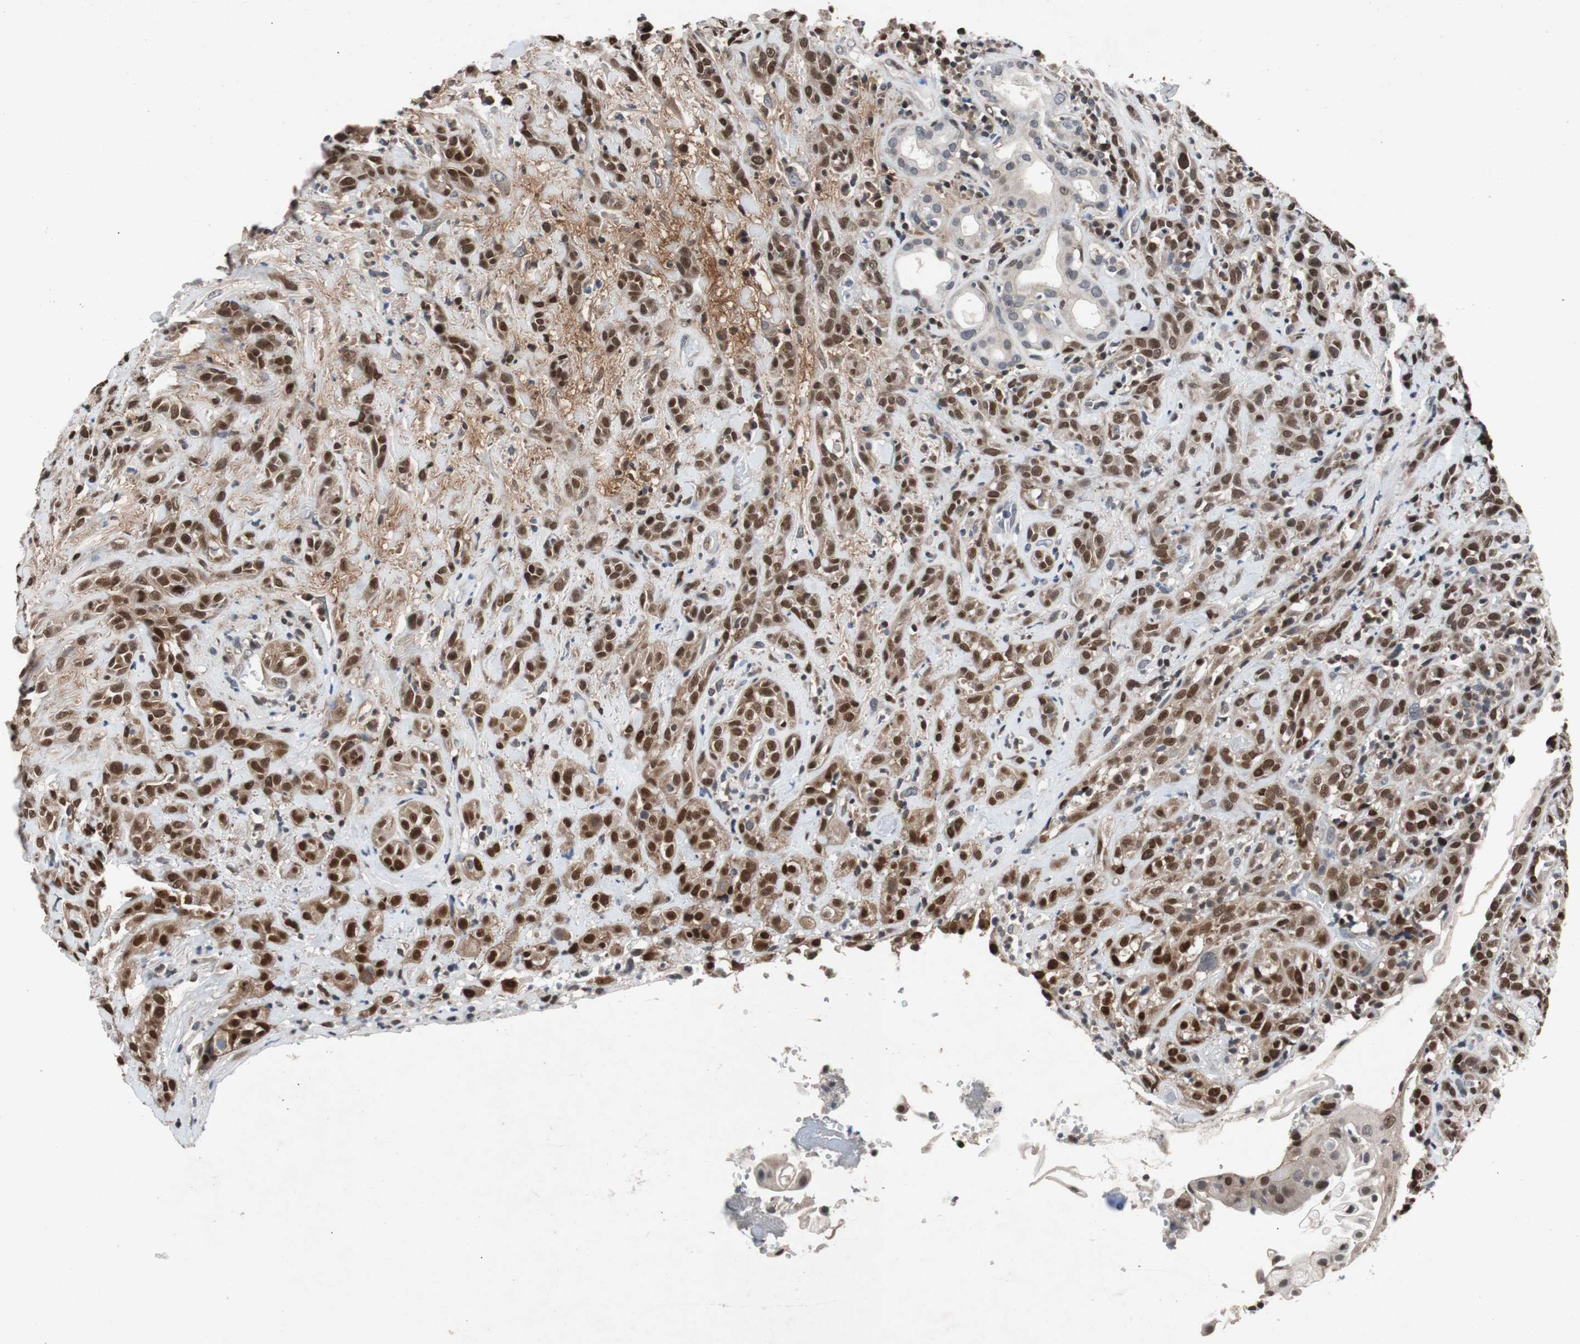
{"staining": {"intensity": "strong", "quantity": ">75%", "location": "nuclear"}, "tissue": "head and neck cancer", "cell_type": "Tumor cells", "image_type": "cancer", "snomed": [{"axis": "morphology", "description": "Squamous cell carcinoma, NOS"}, {"axis": "topography", "description": "Head-Neck"}], "caption": "High-power microscopy captured an immunohistochemistry image of squamous cell carcinoma (head and neck), revealing strong nuclear expression in approximately >75% of tumor cells. The protein of interest is stained brown, and the nuclei are stained in blue (DAB IHC with brightfield microscopy, high magnification).", "gene": "TP63", "patient": {"sex": "male", "age": 62}}